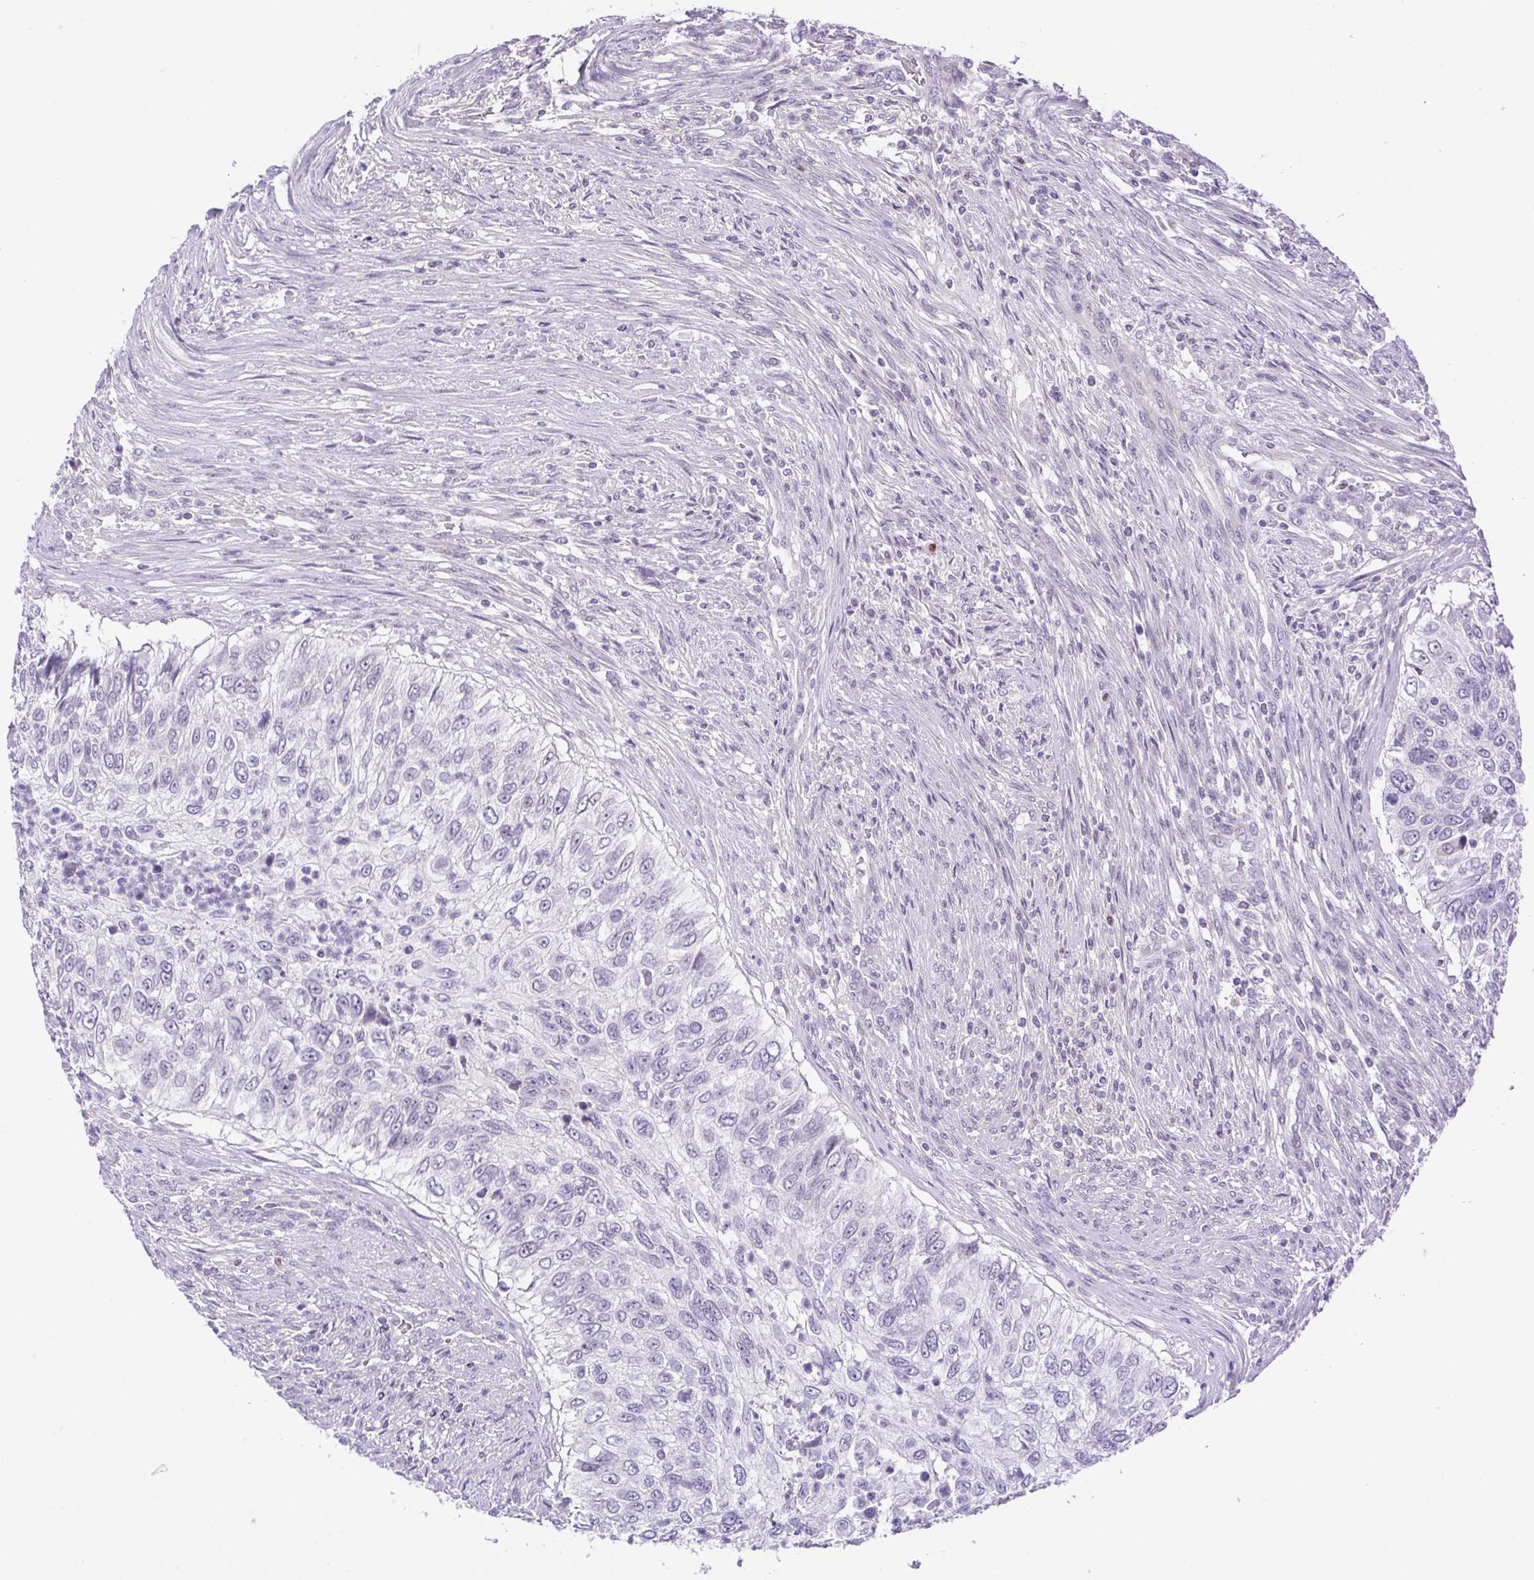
{"staining": {"intensity": "negative", "quantity": "none", "location": "none"}, "tissue": "urothelial cancer", "cell_type": "Tumor cells", "image_type": "cancer", "snomed": [{"axis": "morphology", "description": "Urothelial carcinoma, High grade"}, {"axis": "topography", "description": "Urinary bladder"}], "caption": "An immunohistochemistry image of urothelial cancer is shown. There is no staining in tumor cells of urothelial cancer.", "gene": "UBE2Q1", "patient": {"sex": "female", "age": 60}}